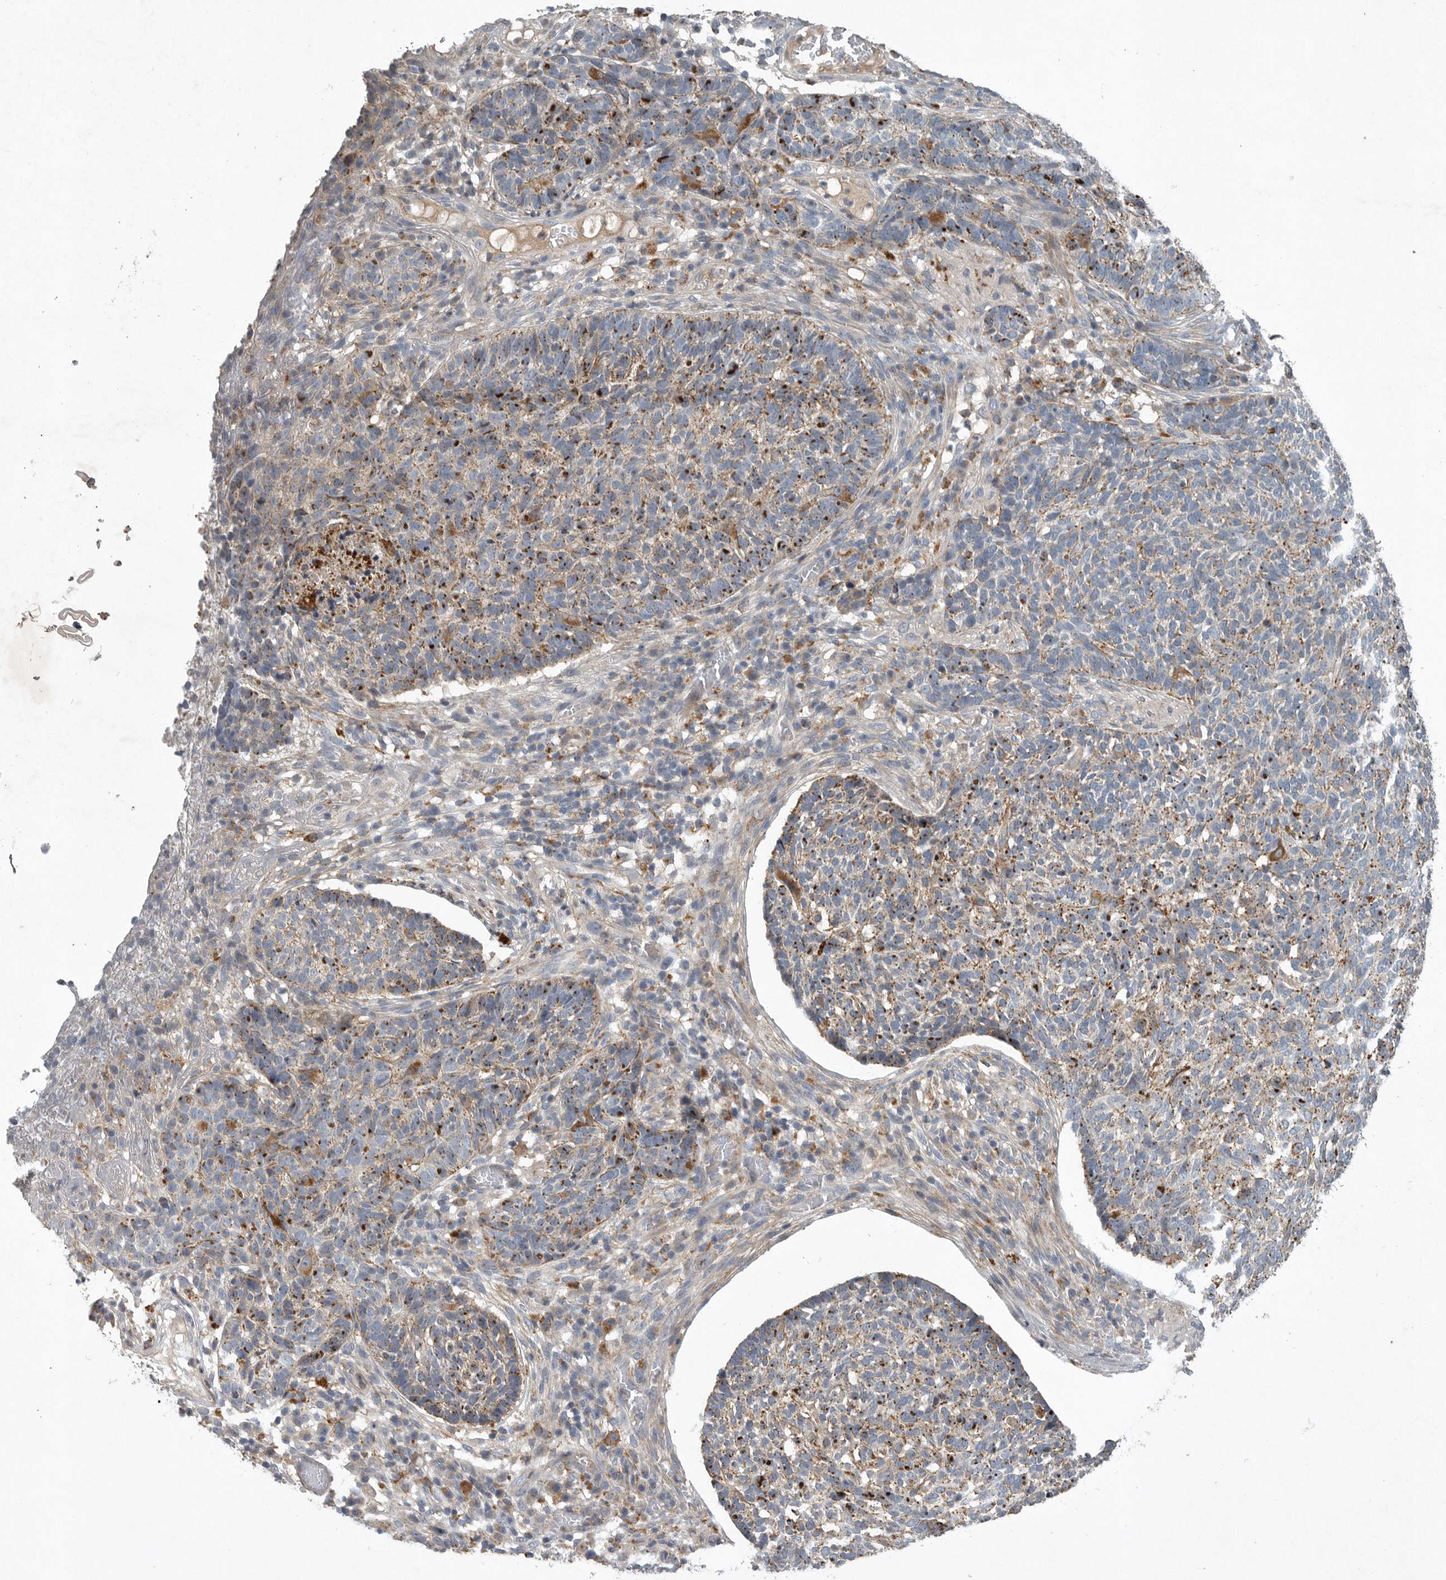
{"staining": {"intensity": "moderate", "quantity": "25%-75%", "location": "cytoplasmic/membranous"}, "tissue": "skin cancer", "cell_type": "Tumor cells", "image_type": "cancer", "snomed": [{"axis": "morphology", "description": "Basal cell carcinoma"}, {"axis": "topography", "description": "Skin"}], "caption": "Brown immunohistochemical staining in skin cancer exhibits moderate cytoplasmic/membranous expression in approximately 25%-75% of tumor cells.", "gene": "LAMTOR3", "patient": {"sex": "male", "age": 85}}